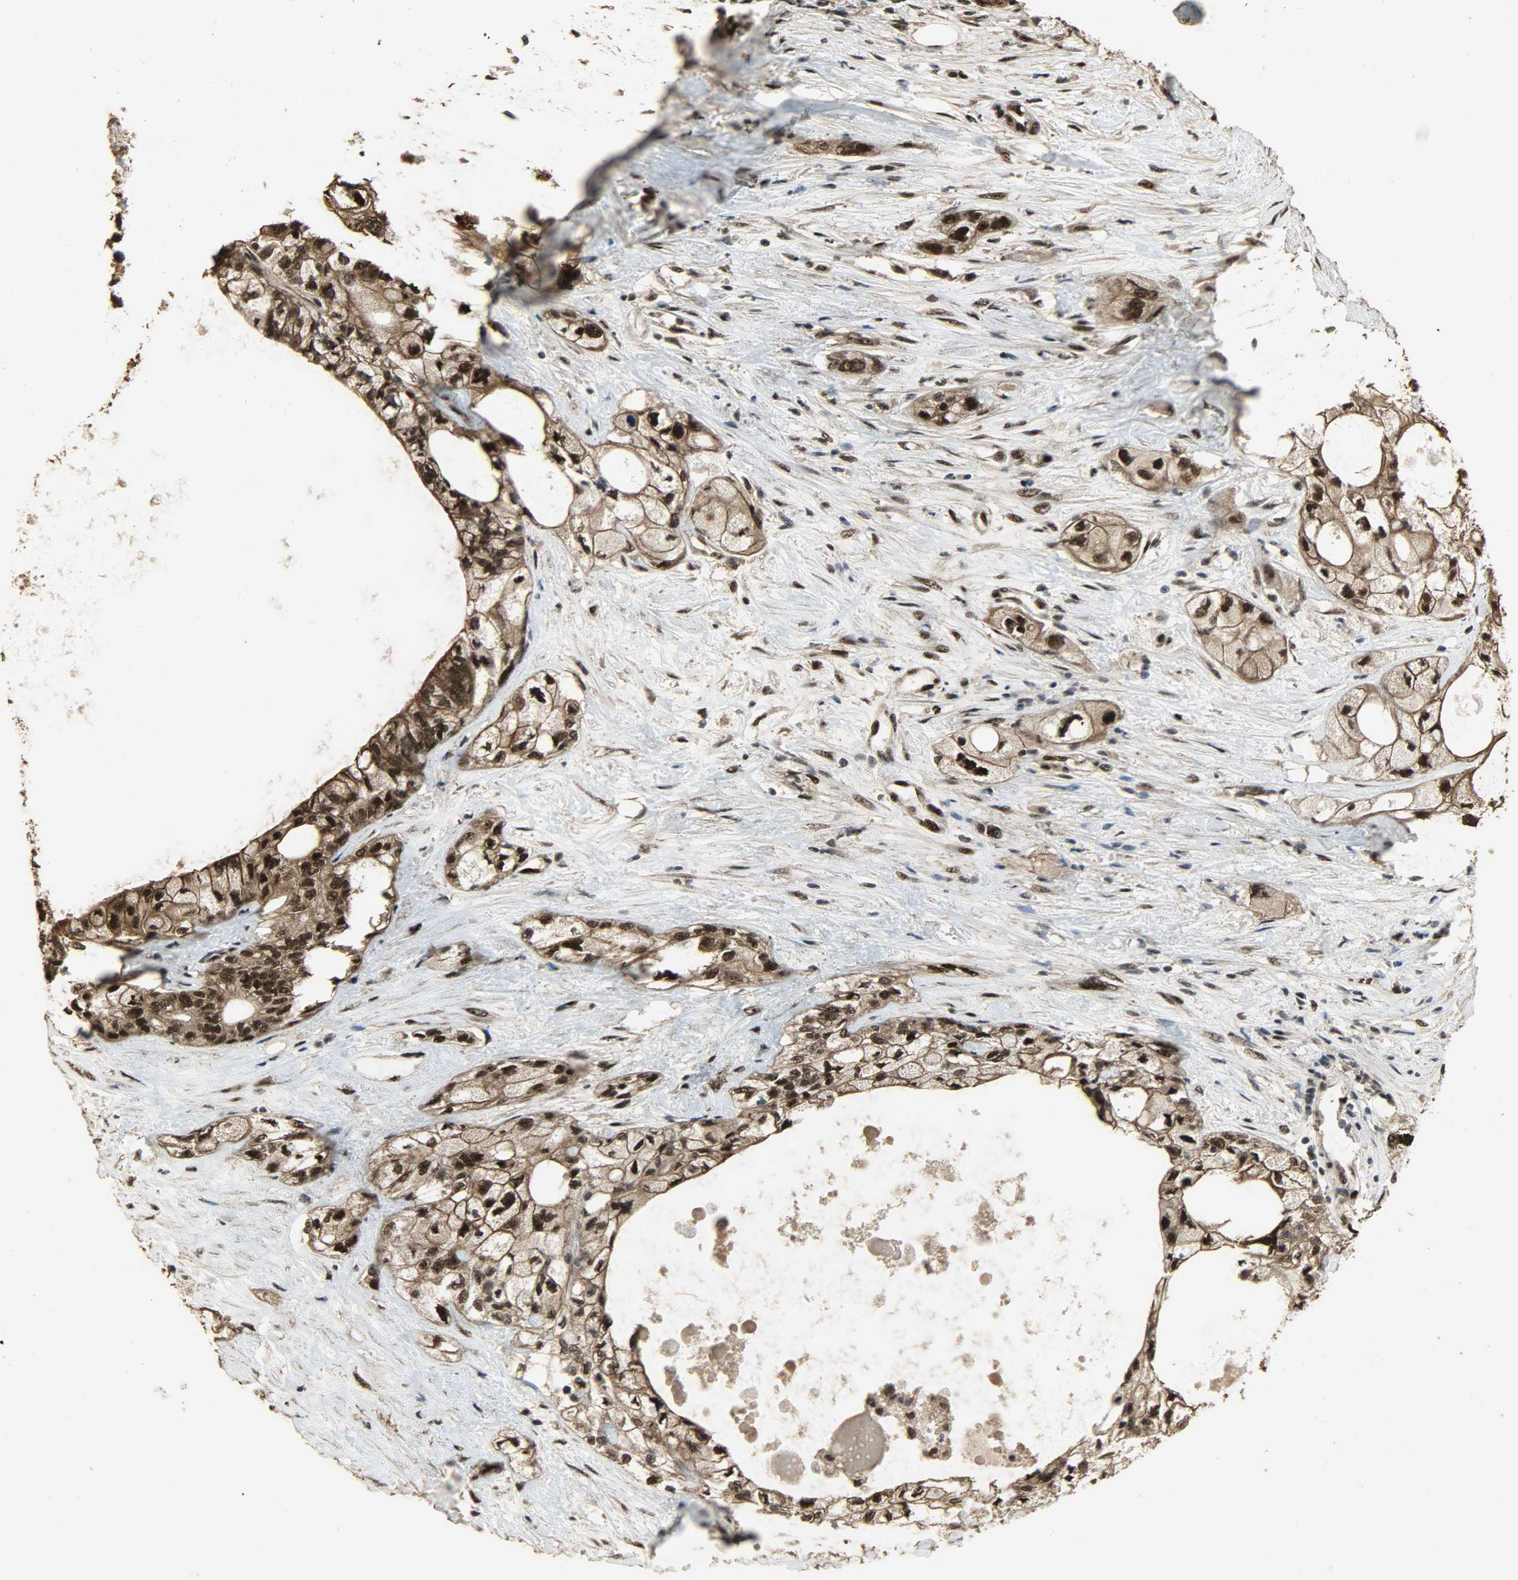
{"staining": {"intensity": "strong", "quantity": ">75%", "location": "cytoplasmic/membranous,nuclear"}, "tissue": "pancreatic cancer", "cell_type": "Tumor cells", "image_type": "cancer", "snomed": [{"axis": "morphology", "description": "Adenocarcinoma, NOS"}, {"axis": "topography", "description": "Pancreas"}], "caption": "A micrograph of human pancreatic cancer stained for a protein reveals strong cytoplasmic/membranous and nuclear brown staining in tumor cells. The protein of interest is stained brown, and the nuclei are stained in blue (DAB (3,3'-diaminobenzidine) IHC with brightfield microscopy, high magnification).", "gene": "CCNT2", "patient": {"sex": "male", "age": 70}}